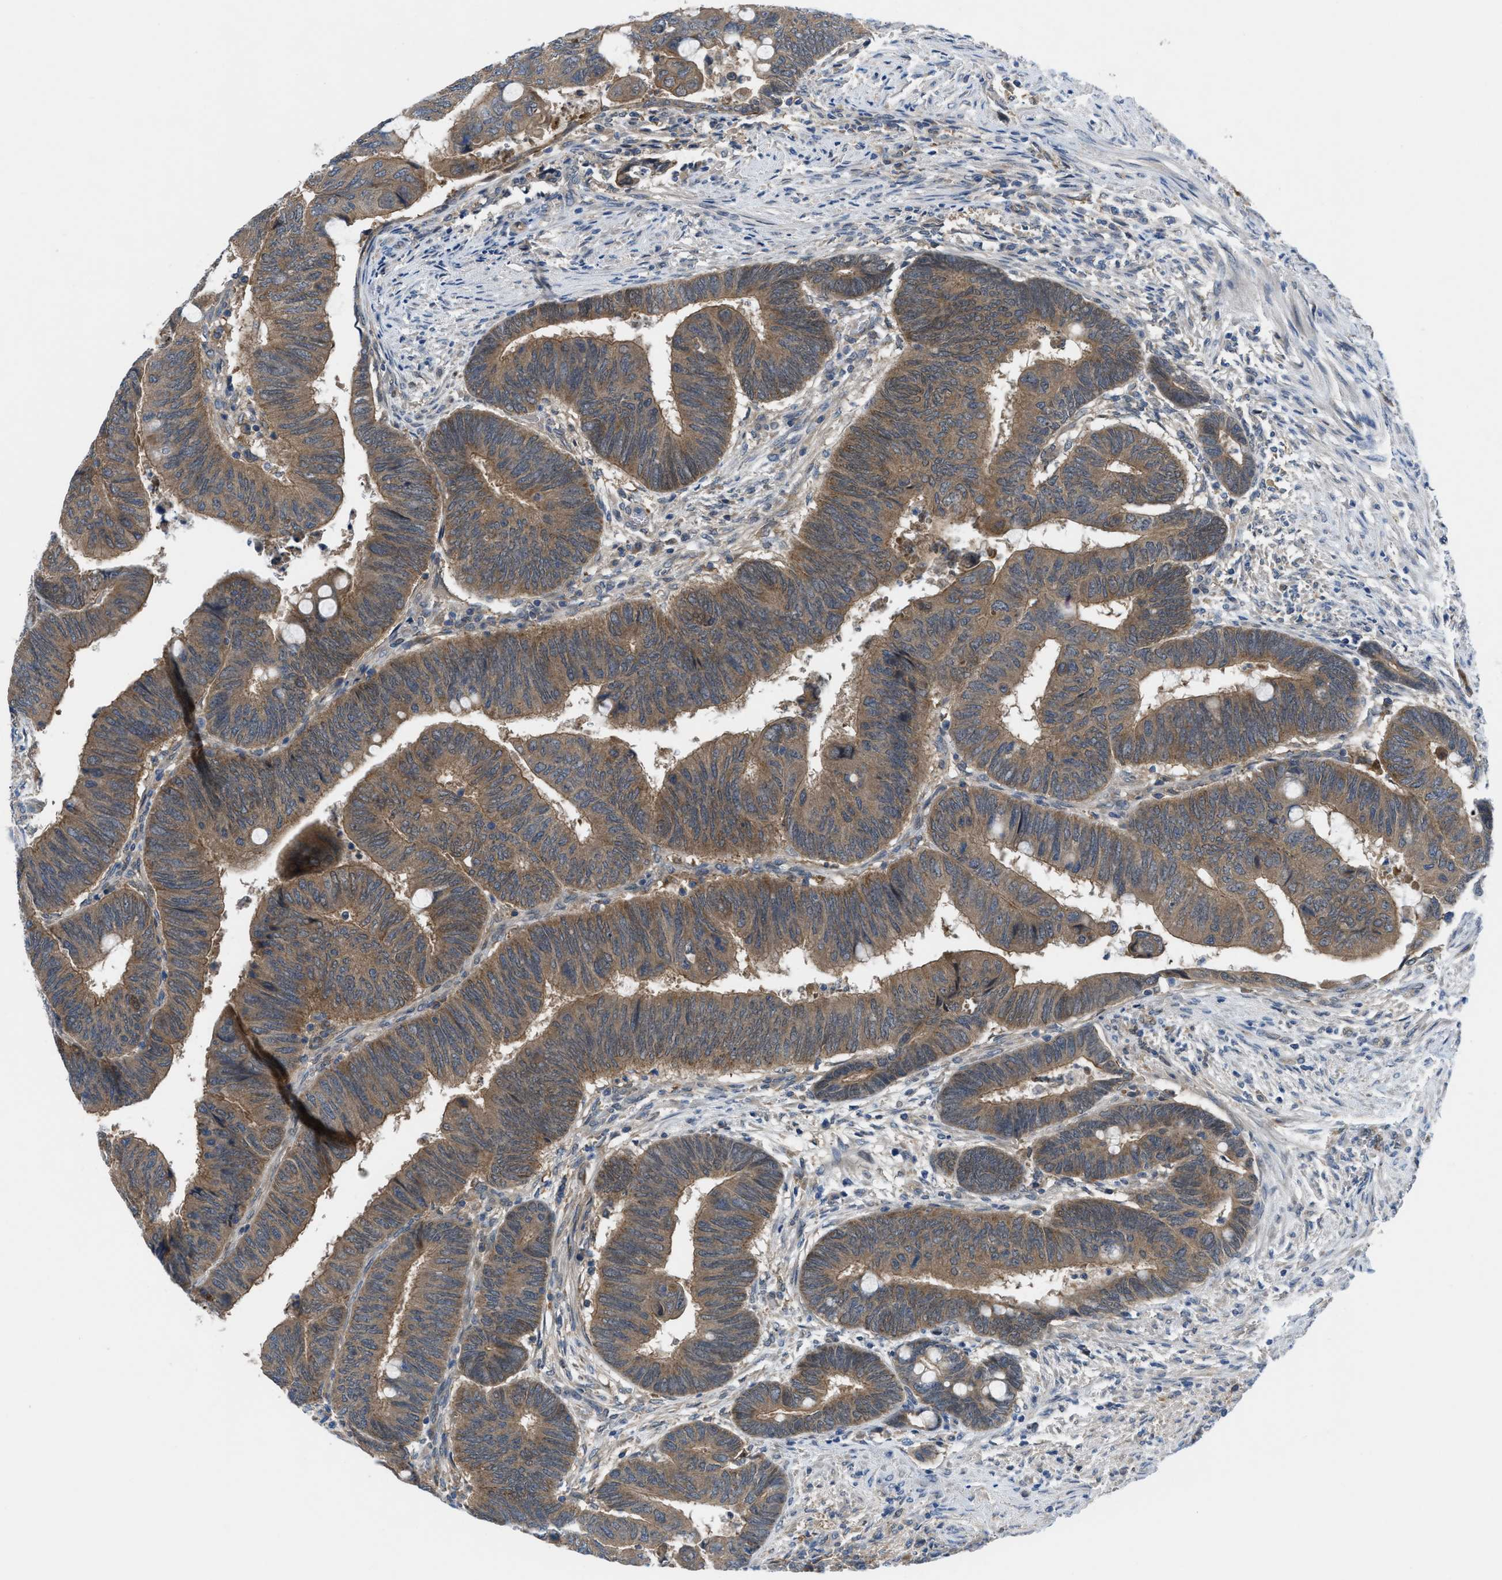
{"staining": {"intensity": "moderate", "quantity": ">75%", "location": "cytoplasmic/membranous"}, "tissue": "colorectal cancer", "cell_type": "Tumor cells", "image_type": "cancer", "snomed": [{"axis": "morphology", "description": "Normal tissue, NOS"}, {"axis": "morphology", "description": "Adenocarcinoma, NOS"}, {"axis": "topography", "description": "Rectum"}, {"axis": "topography", "description": "Peripheral nerve tissue"}], "caption": "Immunohistochemistry of human colorectal cancer (adenocarcinoma) demonstrates medium levels of moderate cytoplasmic/membranous staining in about >75% of tumor cells.", "gene": "BAZ2B", "patient": {"sex": "male", "age": 92}}